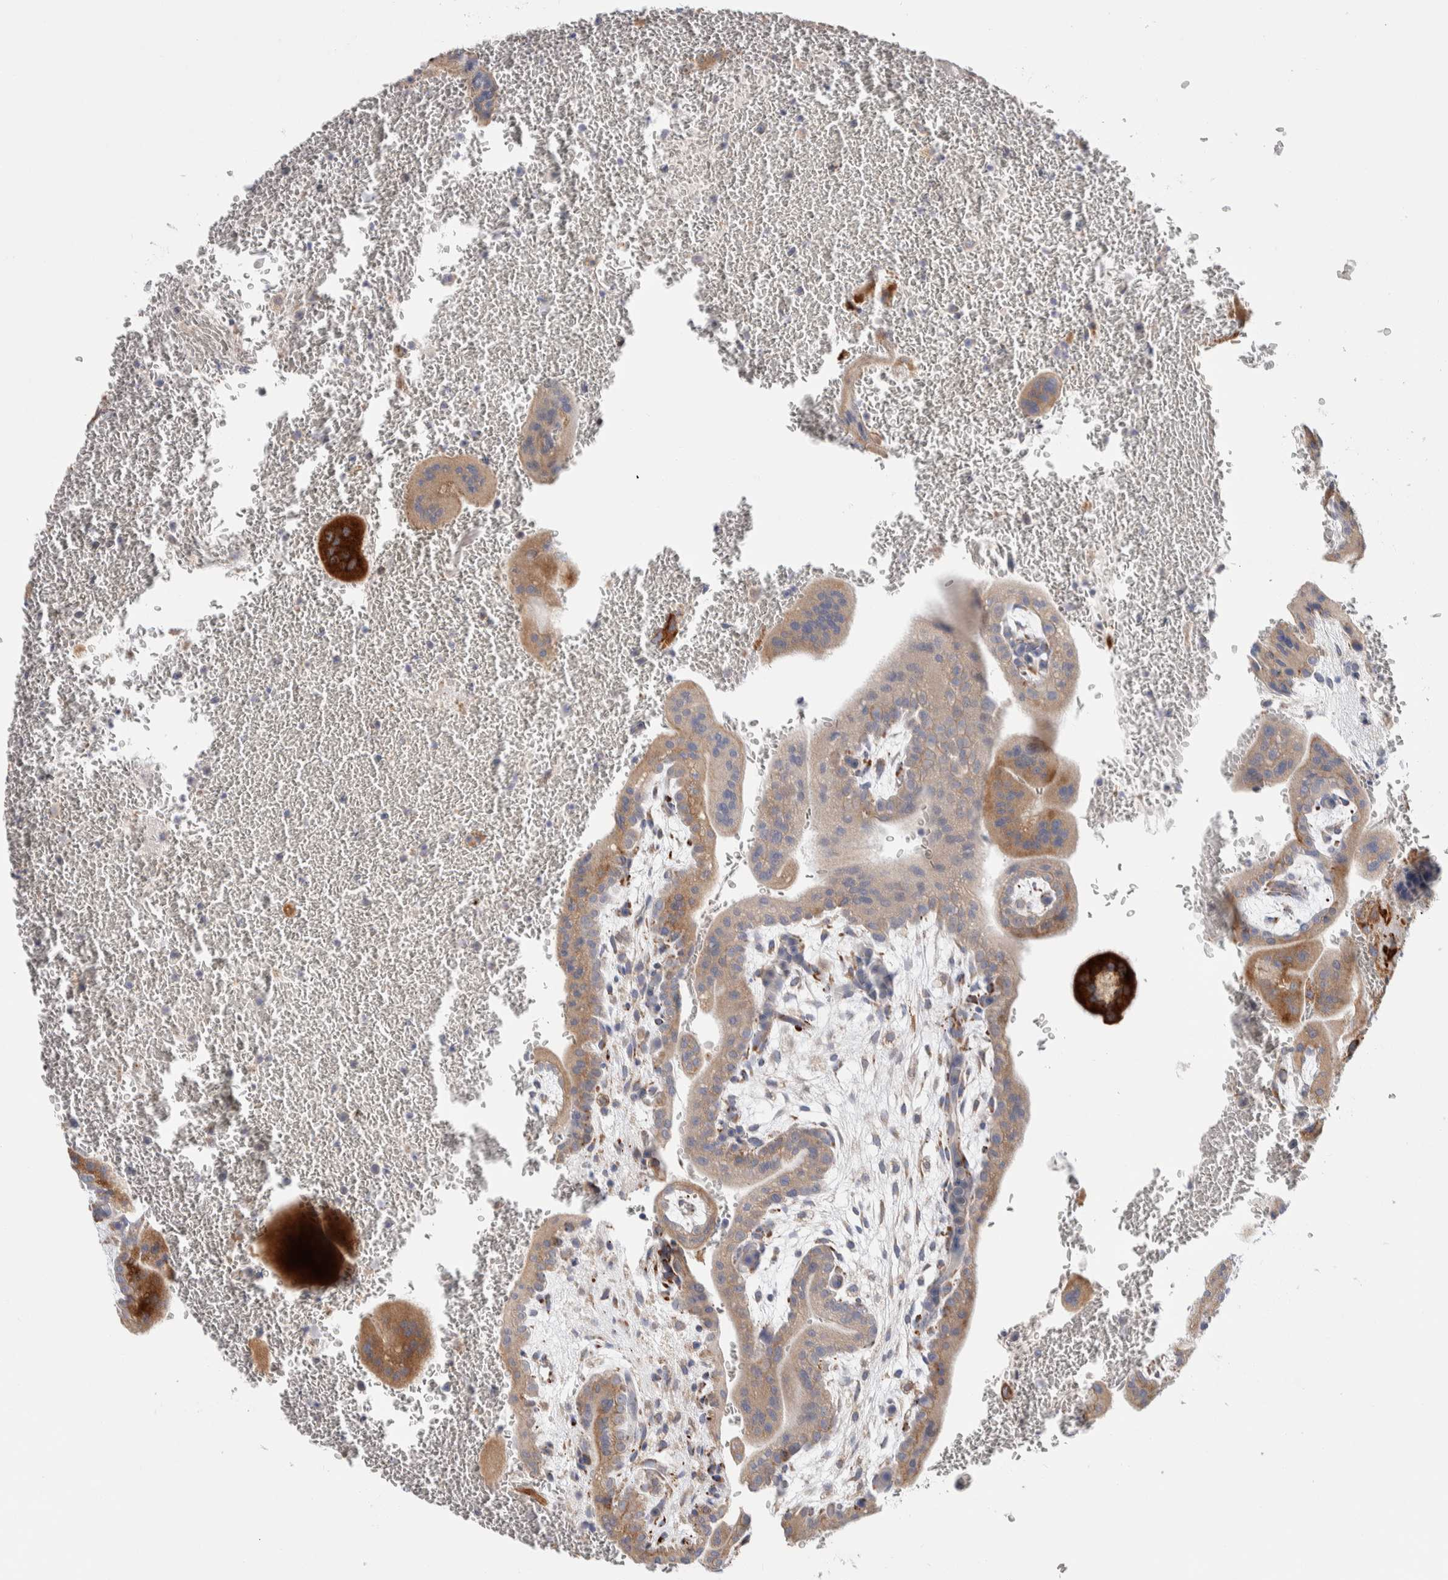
{"staining": {"intensity": "negative", "quantity": "none", "location": "none"}, "tissue": "placenta", "cell_type": "Decidual cells", "image_type": "normal", "snomed": [{"axis": "morphology", "description": "Normal tissue, NOS"}, {"axis": "topography", "description": "Placenta"}], "caption": "This micrograph is of unremarkable placenta stained with IHC to label a protein in brown with the nuclei are counter-stained blue. There is no expression in decidual cells. (Brightfield microscopy of DAB (3,3'-diaminobenzidine) immunohistochemistry at high magnification).", "gene": "ENGASE", "patient": {"sex": "female", "age": 35}}